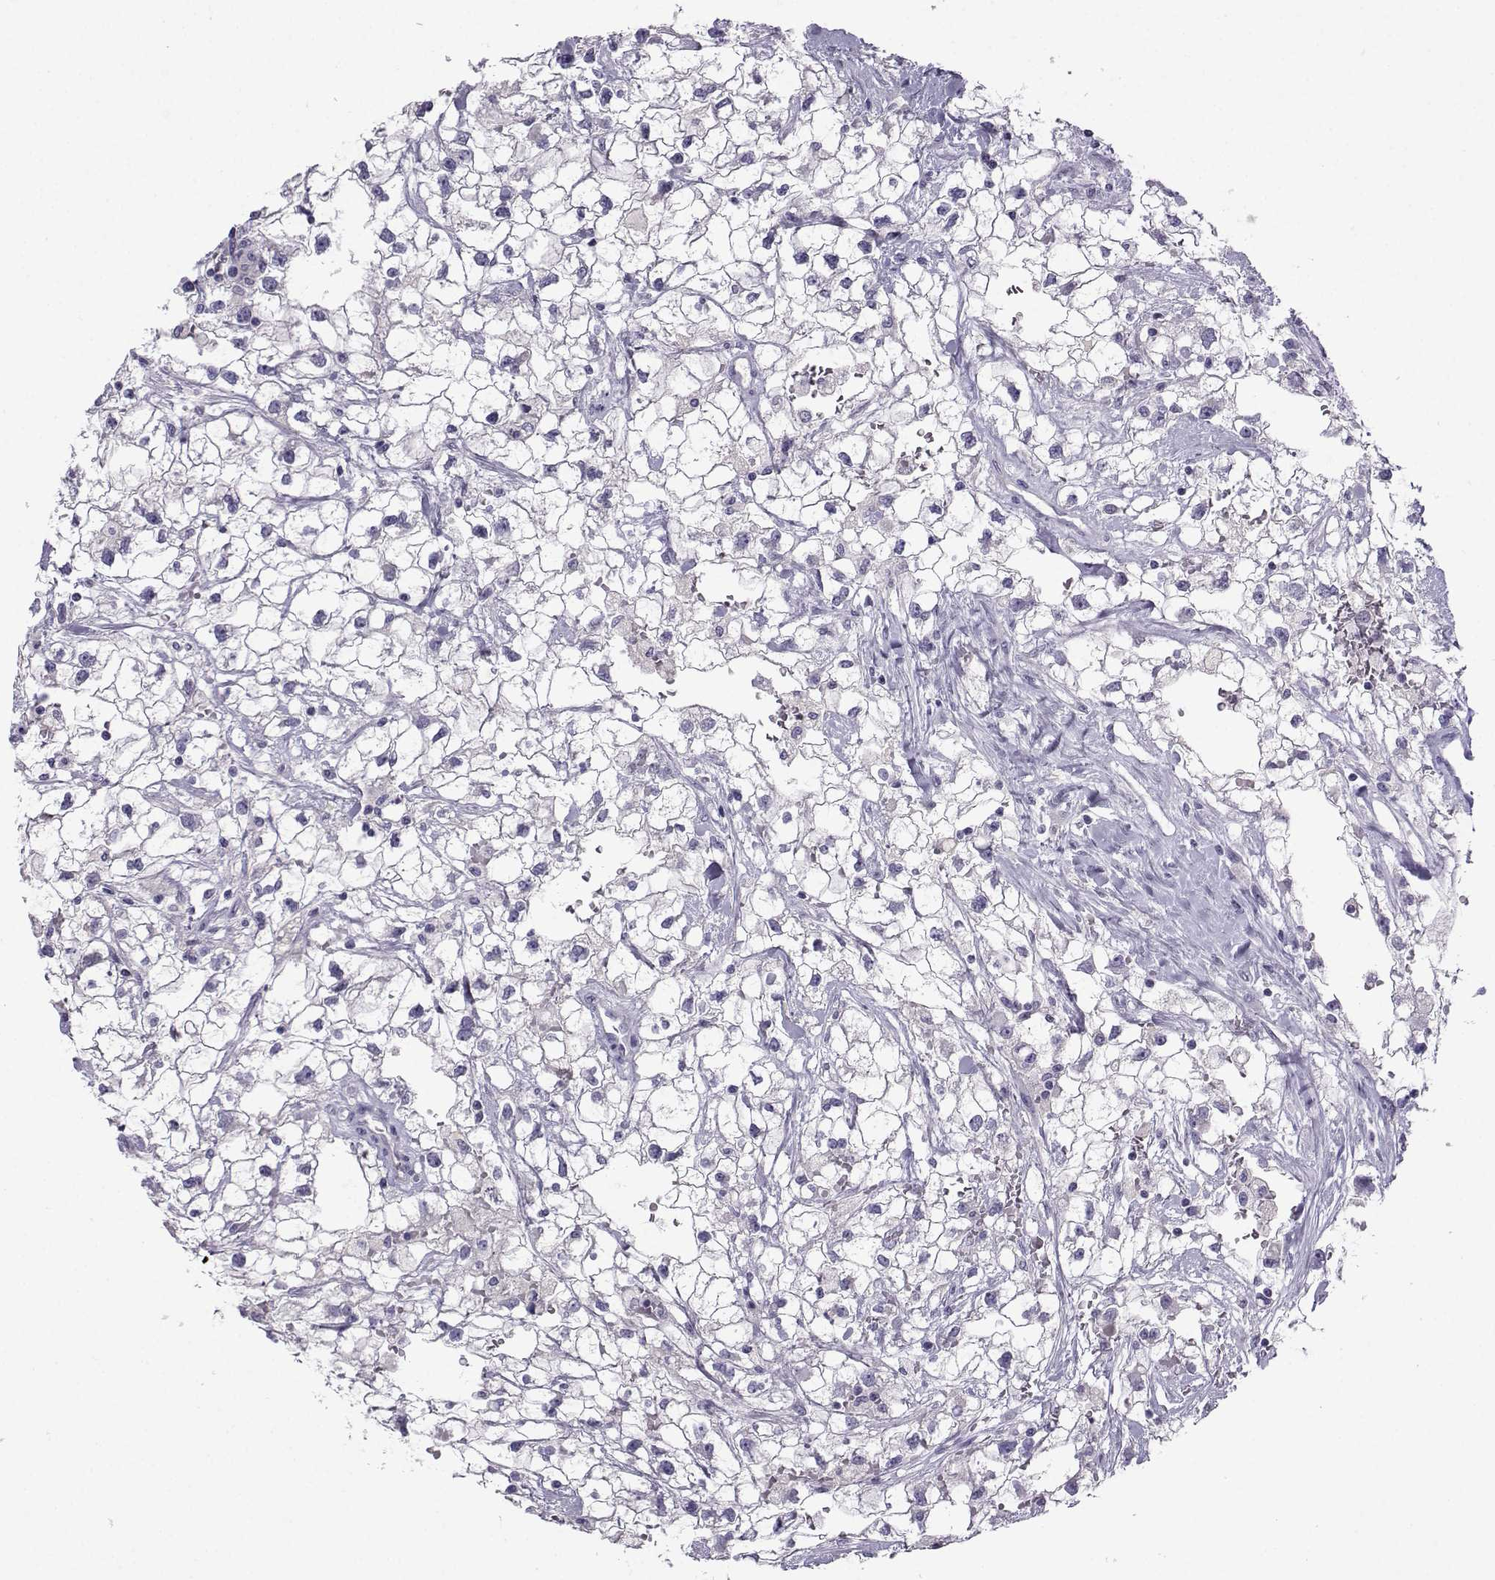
{"staining": {"intensity": "negative", "quantity": "none", "location": "none"}, "tissue": "renal cancer", "cell_type": "Tumor cells", "image_type": "cancer", "snomed": [{"axis": "morphology", "description": "Adenocarcinoma, NOS"}, {"axis": "topography", "description": "Kidney"}], "caption": "Immunohistochemistry (IHC) image of human renal cancer (adenocarcinoma) stained for a protein (brown), which shows no staining in tumor cells. Brightfield microscopy of immunohistochemistry stained with DAB (brown) and hematoxylin (blue), captured at high magnification.", "gene": "ARMC2", "patient": {"sex": "male", "age": 59}}